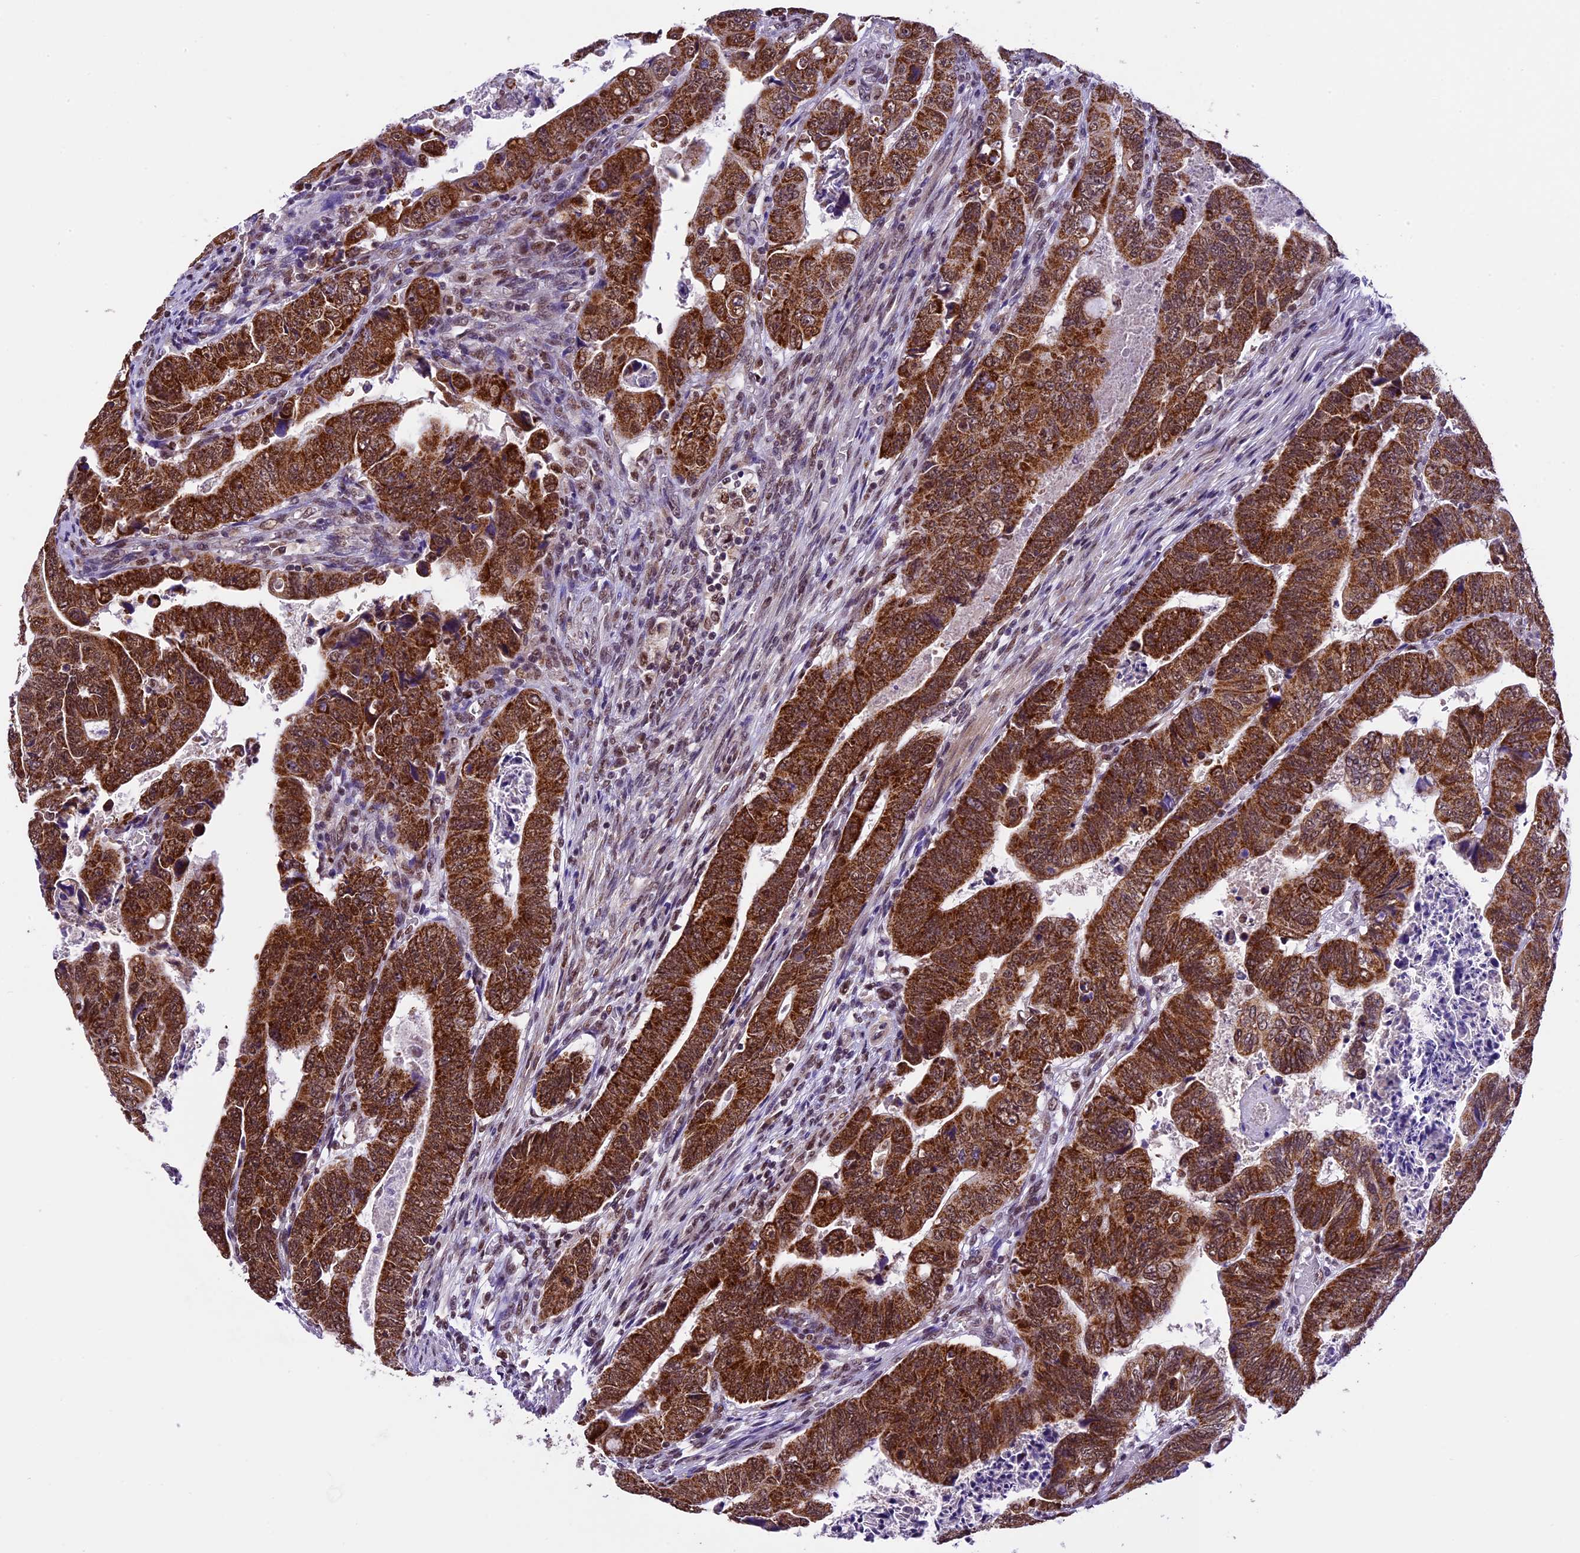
{"staining": {"intensity": "strong", "quantity": ">75%", "location": "cytoplasmic/membranous,nuclear"}, "tissue": "colorectal cancer", "cell_type": "Tumor cells", "image_type": "cancer", "snomed": [{"axis": "morphology", "description": "Normal tissue, NOS"}, {"axis": "morphology", "description": "Adenocarcinoma, NOS"}, {"axis": "topography", "description": "Rectum"}], "caption": "Protein positivity by immunohistochemistry (IHC) shows strong cytoplasmic/membranous and nuclear expression in approximately >75% of tumor cells in colorectal adenocarcinoma. The staining was performed using DAB to visualize the protein expression in brown, while the nuclei were stained in blue with hematoxylin (Magnification: 20x).", "gene": "CARS2", "patient": {"sex": "female", "age": 65}}